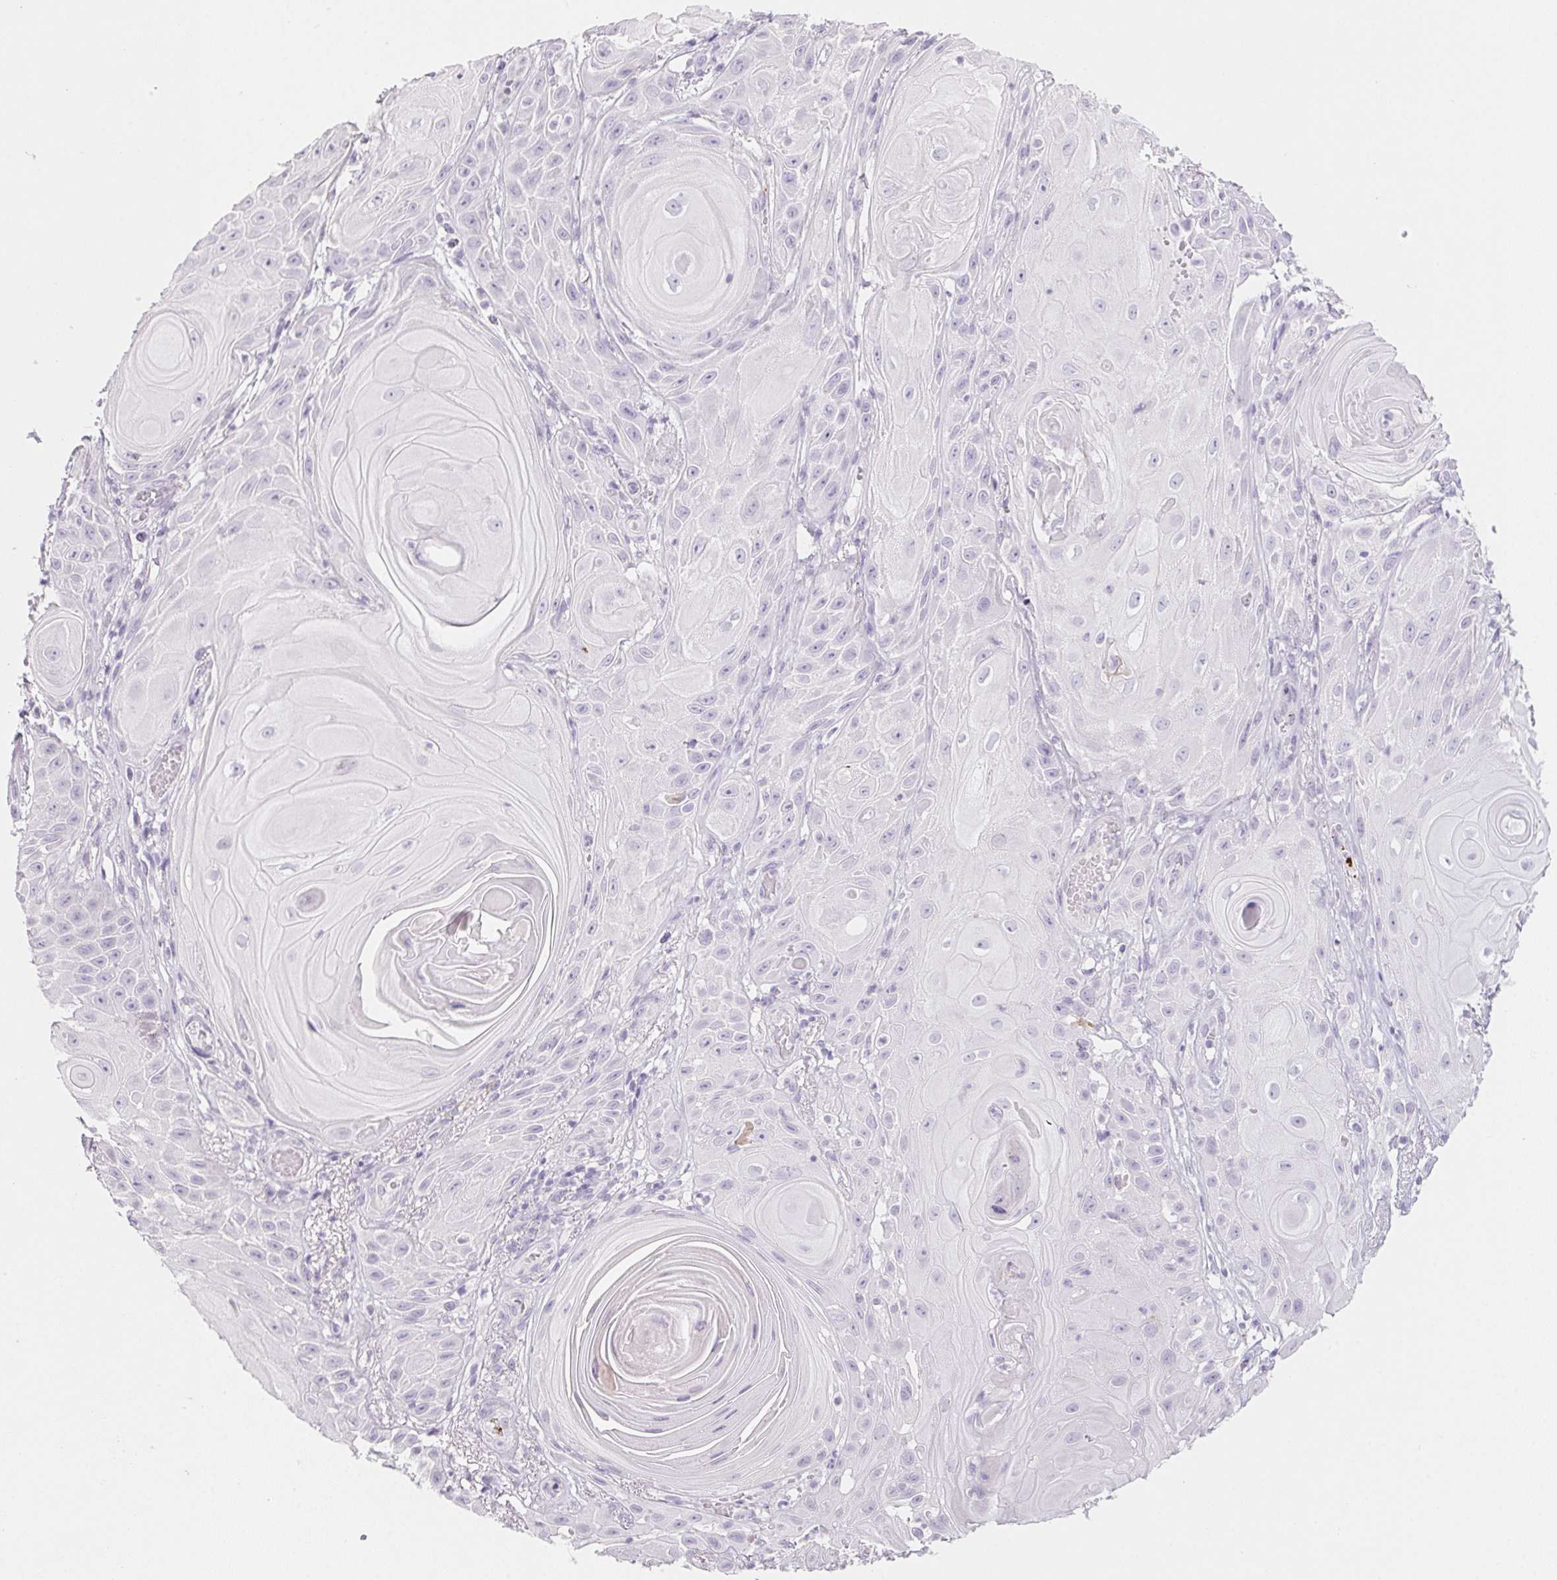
{"staining": {"intensity": "negative", "quantity": "none", "location": "none"}, "tissue": "skin cancer", "cell_type": "Tumor cells", "image_type": "cancer", "snomed": [{"axis": "morphology", "description": "Squamous cell carcinoma, NOS"}, {"axis": "topography", "description": "Skin"}], "caption": "The immunohistochemistry (IHC) photomicrograph has no significant expression in tumor cells of skin cancer (squamous cell carcinoma) tissue. Nuclei are stained in blue.", "gene": "MYL4", "patient": {"sex": "male", "age": 62}}